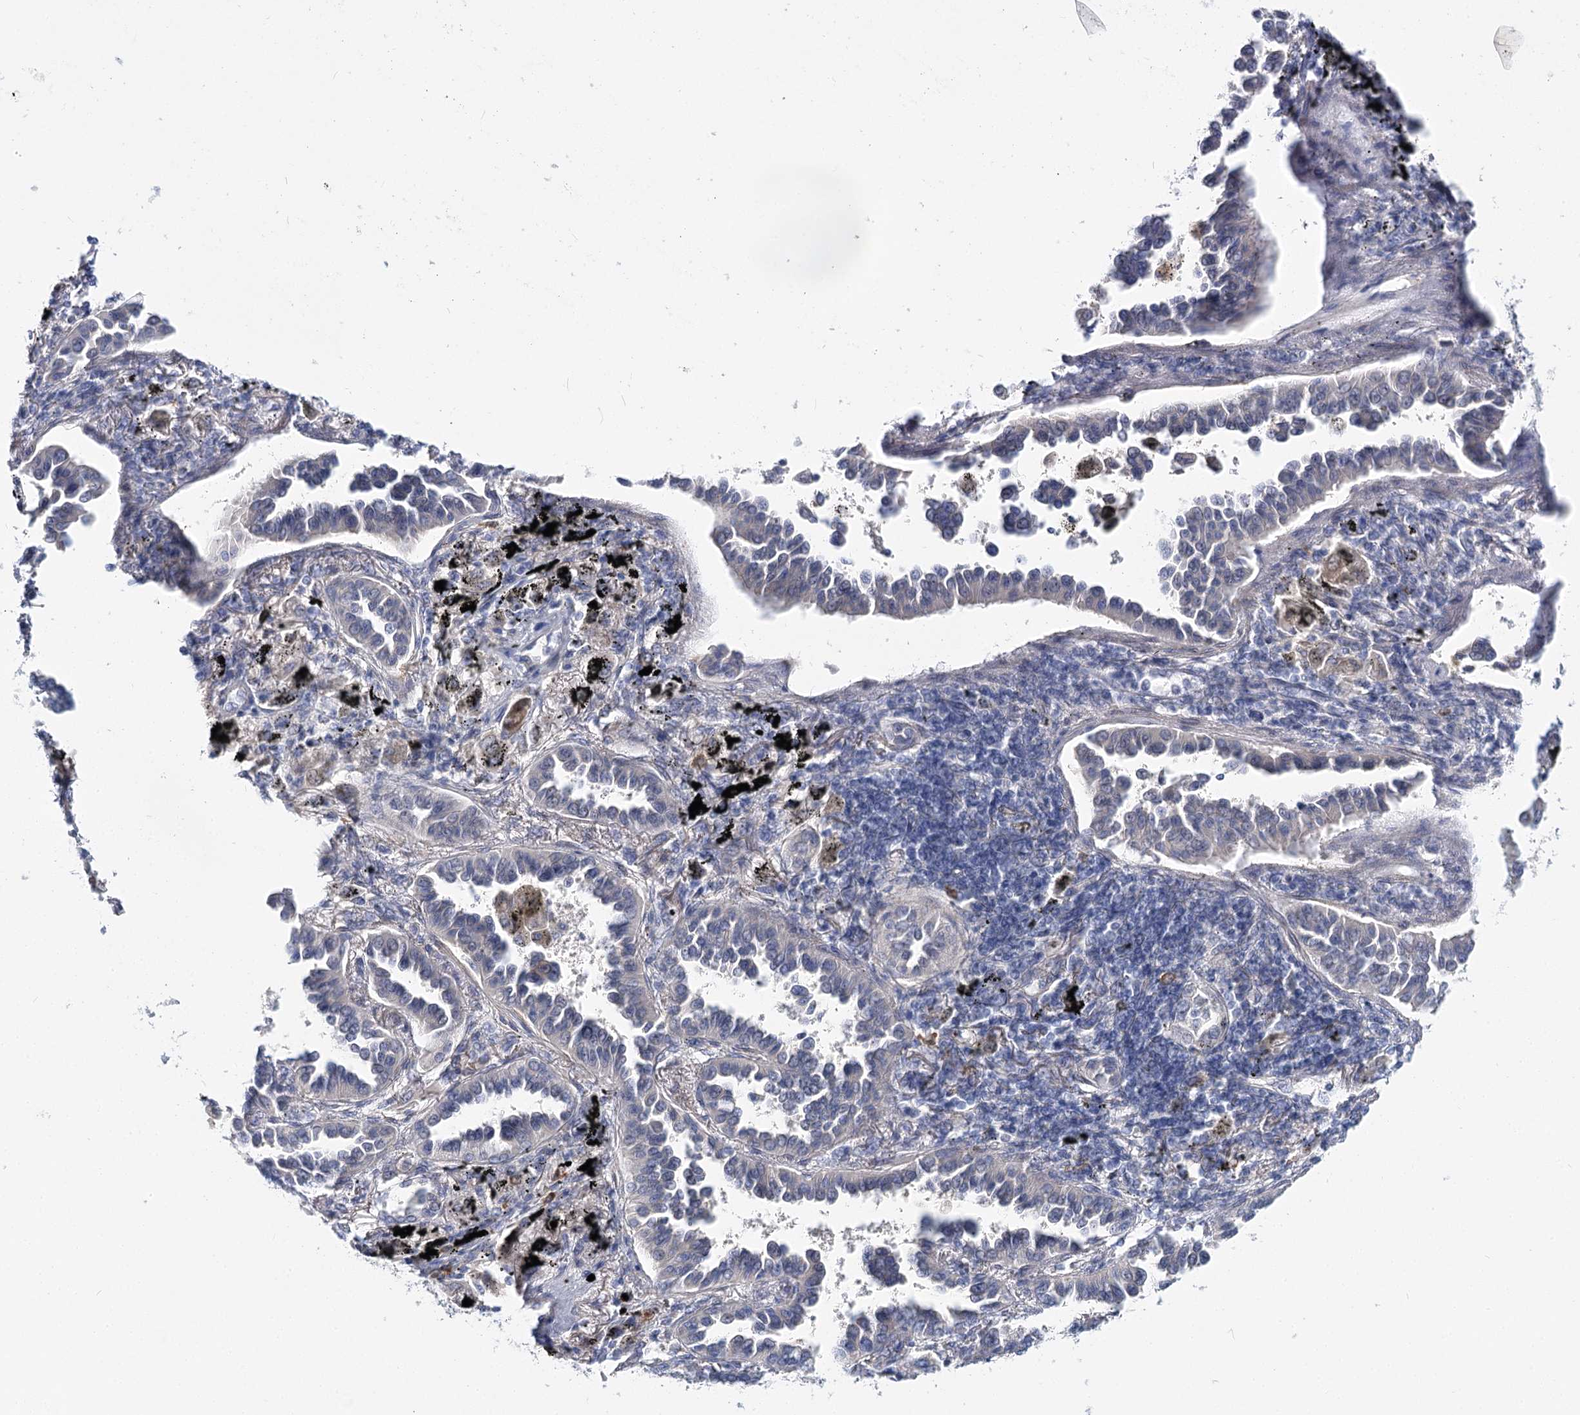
{"staining": {"intensity": "negative", "quantity": "none", "location": "none"}, "tissue": "lung cancer", "cell_type": "Tumor cells", "image_type": "cancer", "snomed": [{"axis": "morphology", "description": "Normal tissue, NOS"}, {"axis": "morphology", "description": "Adenocarcinoma, NOS"}, {"axis": "topography", "description": "Lung"}], "caption": "Immunohistochemistry photomicrograph of adenocarcinoma (lung) stained for a protein (brown), which reveals no expression in tumor cells. Nuclei are stained in blue.", "gene": "TEX12", "patient": {"sex": "male", "age": 59}}